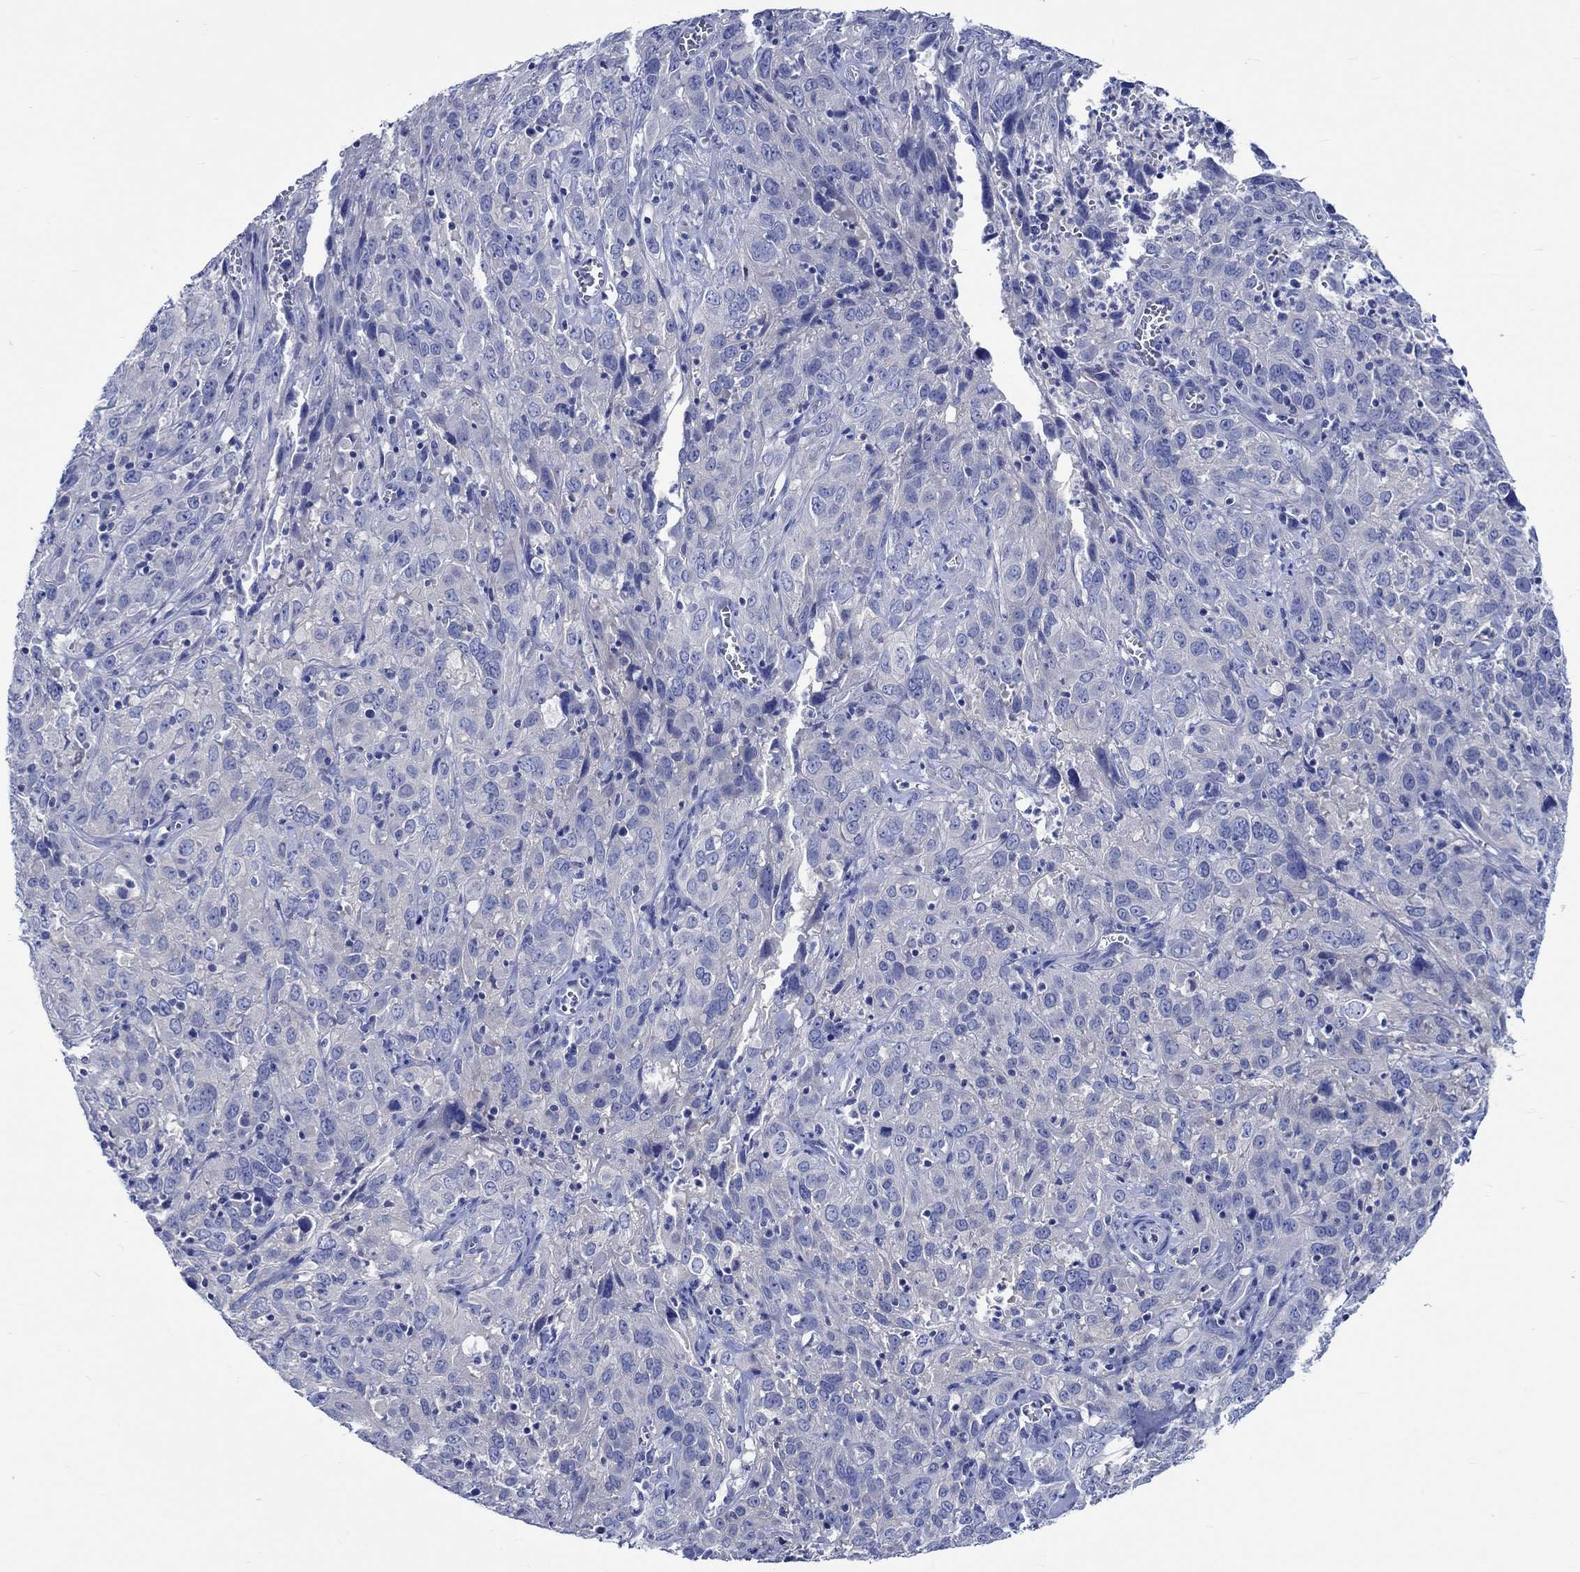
{"staining": {"intensity": "negative", "quantity": "none", "location": "none"}, "tissue": "cervical cancer", "cell_type": "Tumor cells", "image_type": "cancer", "snomed": [{"axis": "morphology", "description": "Squamous cell carcinoma, NOS"}, {"axis": "topography", "description": "Cervix"}], "caption": "The IHC histopathology image has no significant staining in tumor cells of cervical cancer (squamous cell carcinoma) tissue.", "gene": "PTPRN2", "patient": {"sex": "female", "age": 32}}